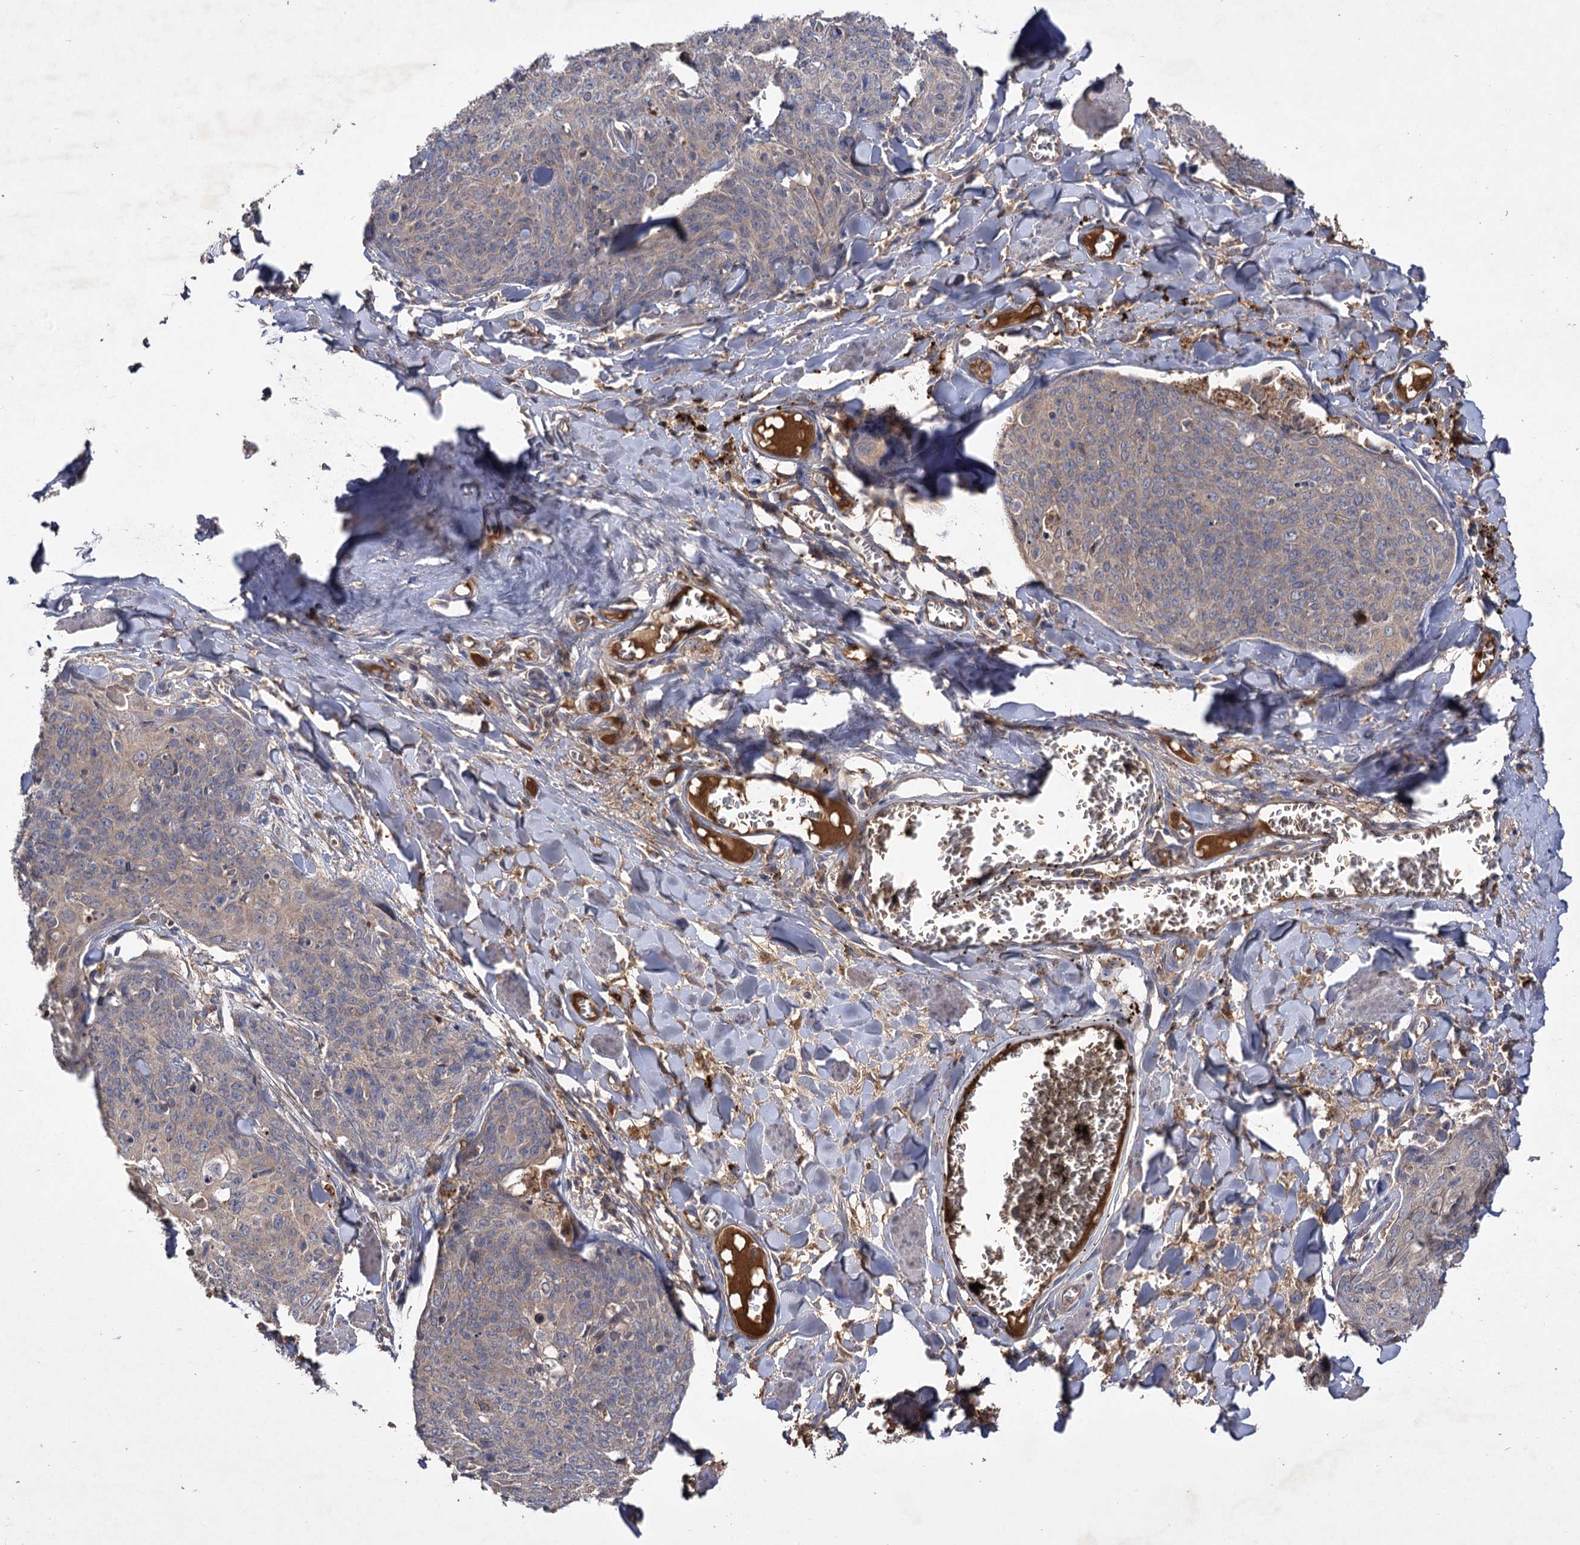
{"staining": {"intensity": "negative", "quantity": "none", "location": "none"}, "tissue": "skin cancer", "cell_type": "Tumor cells", "image_type": "cancer", "snomed": [{"axis": "morphology", "description": "Squamous cell carcinoma, NOS"}, {"axis": "topography", "description": "Skin"}, {"axis": "topography", "description": "Vulva"}], "caption": "Immunohistochemistry (IHC) of human squamous cell carcinoma (skin) shows no expression in tumor cells. (DAB immunohistochemistry (IHC) visualized using brightfield microscopy, high magnification).", "gene": "USP50", "patient": {"sex": "female", "age": 85}}